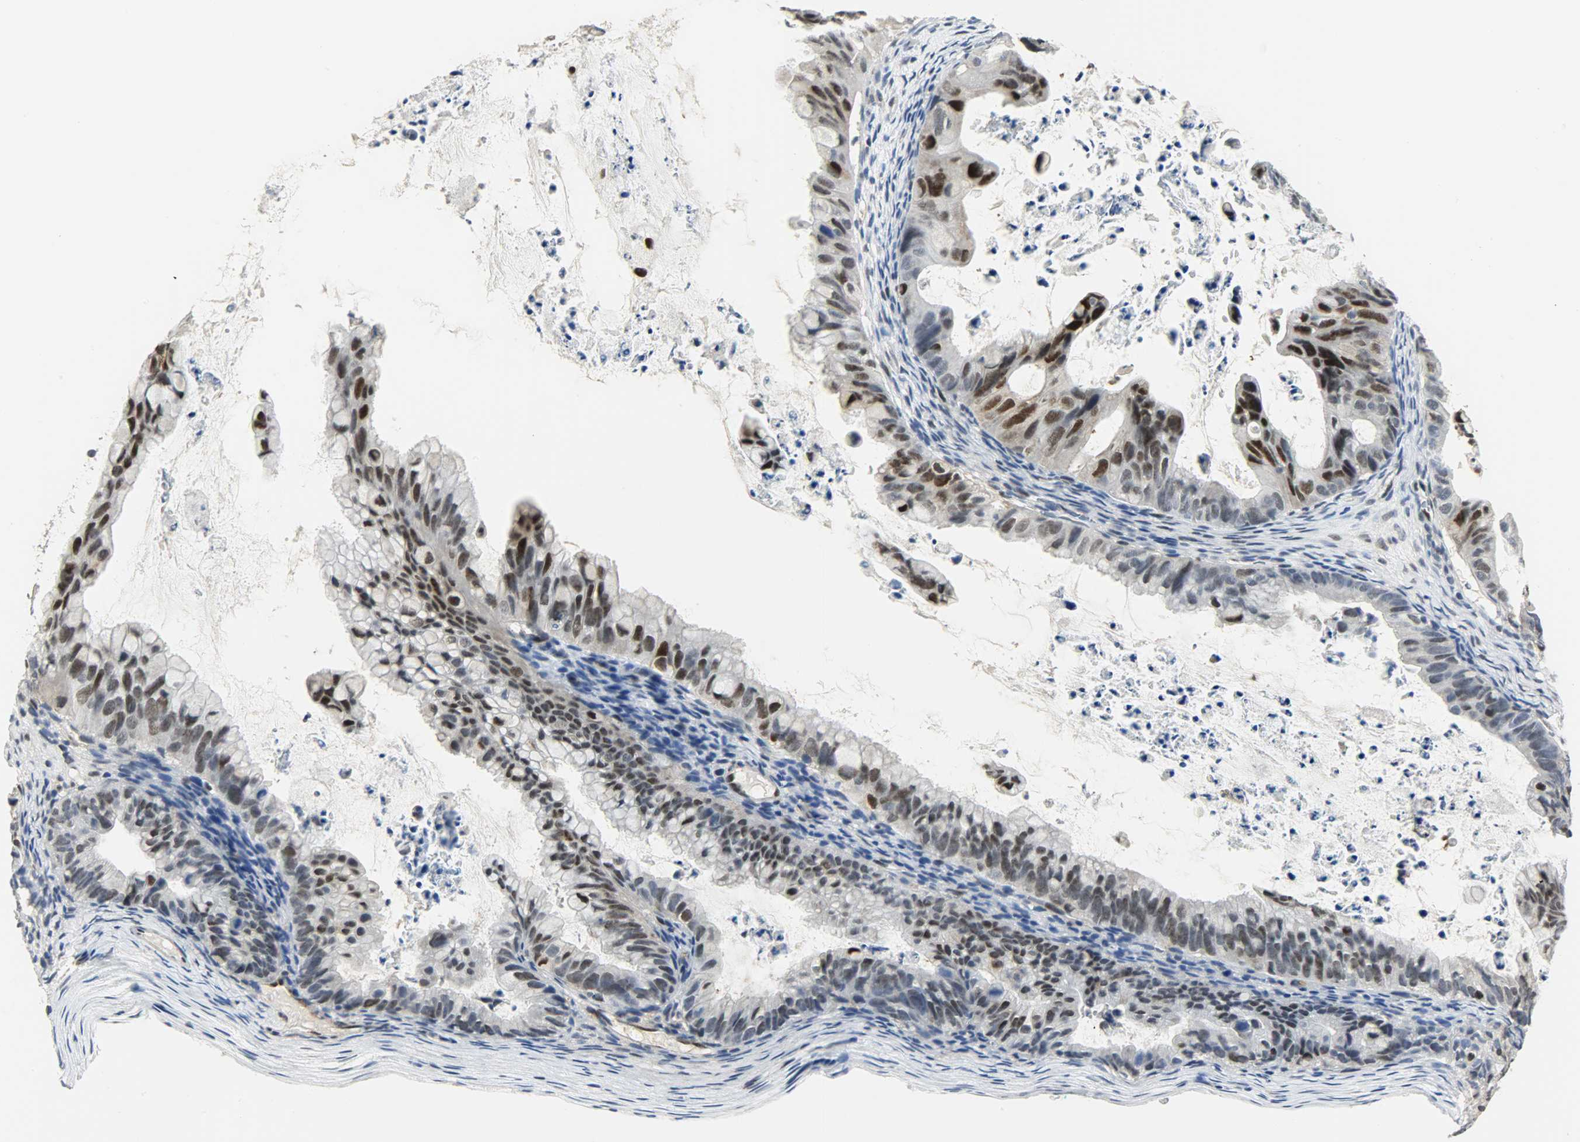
{"staining": {"intensity": "strong", "quantity": "25%-75%", "location": "nuclear"}, "tissue": "ovarian cancer", "cell_type": "Tumor cells", "image_type": "cancer", "snomed": [{"axis": "morphology", "description": "Cystadenocarcinoma, mucinous, NOS"}, {"axis": "topography", "description": "Ovary"}], "caption": "An image of ovarian cancer (mucinous cystadenocarcinoma) stained for a protein reveals strong nuclear brown staining in tumor cells. The protein of interest is stained brown, and the nuclei are stained in blue (DAB IHC with brightfield microscopy, high magnification).", "gene": "NPEPL1", "patient": {"sex": "female", "age": 36}}